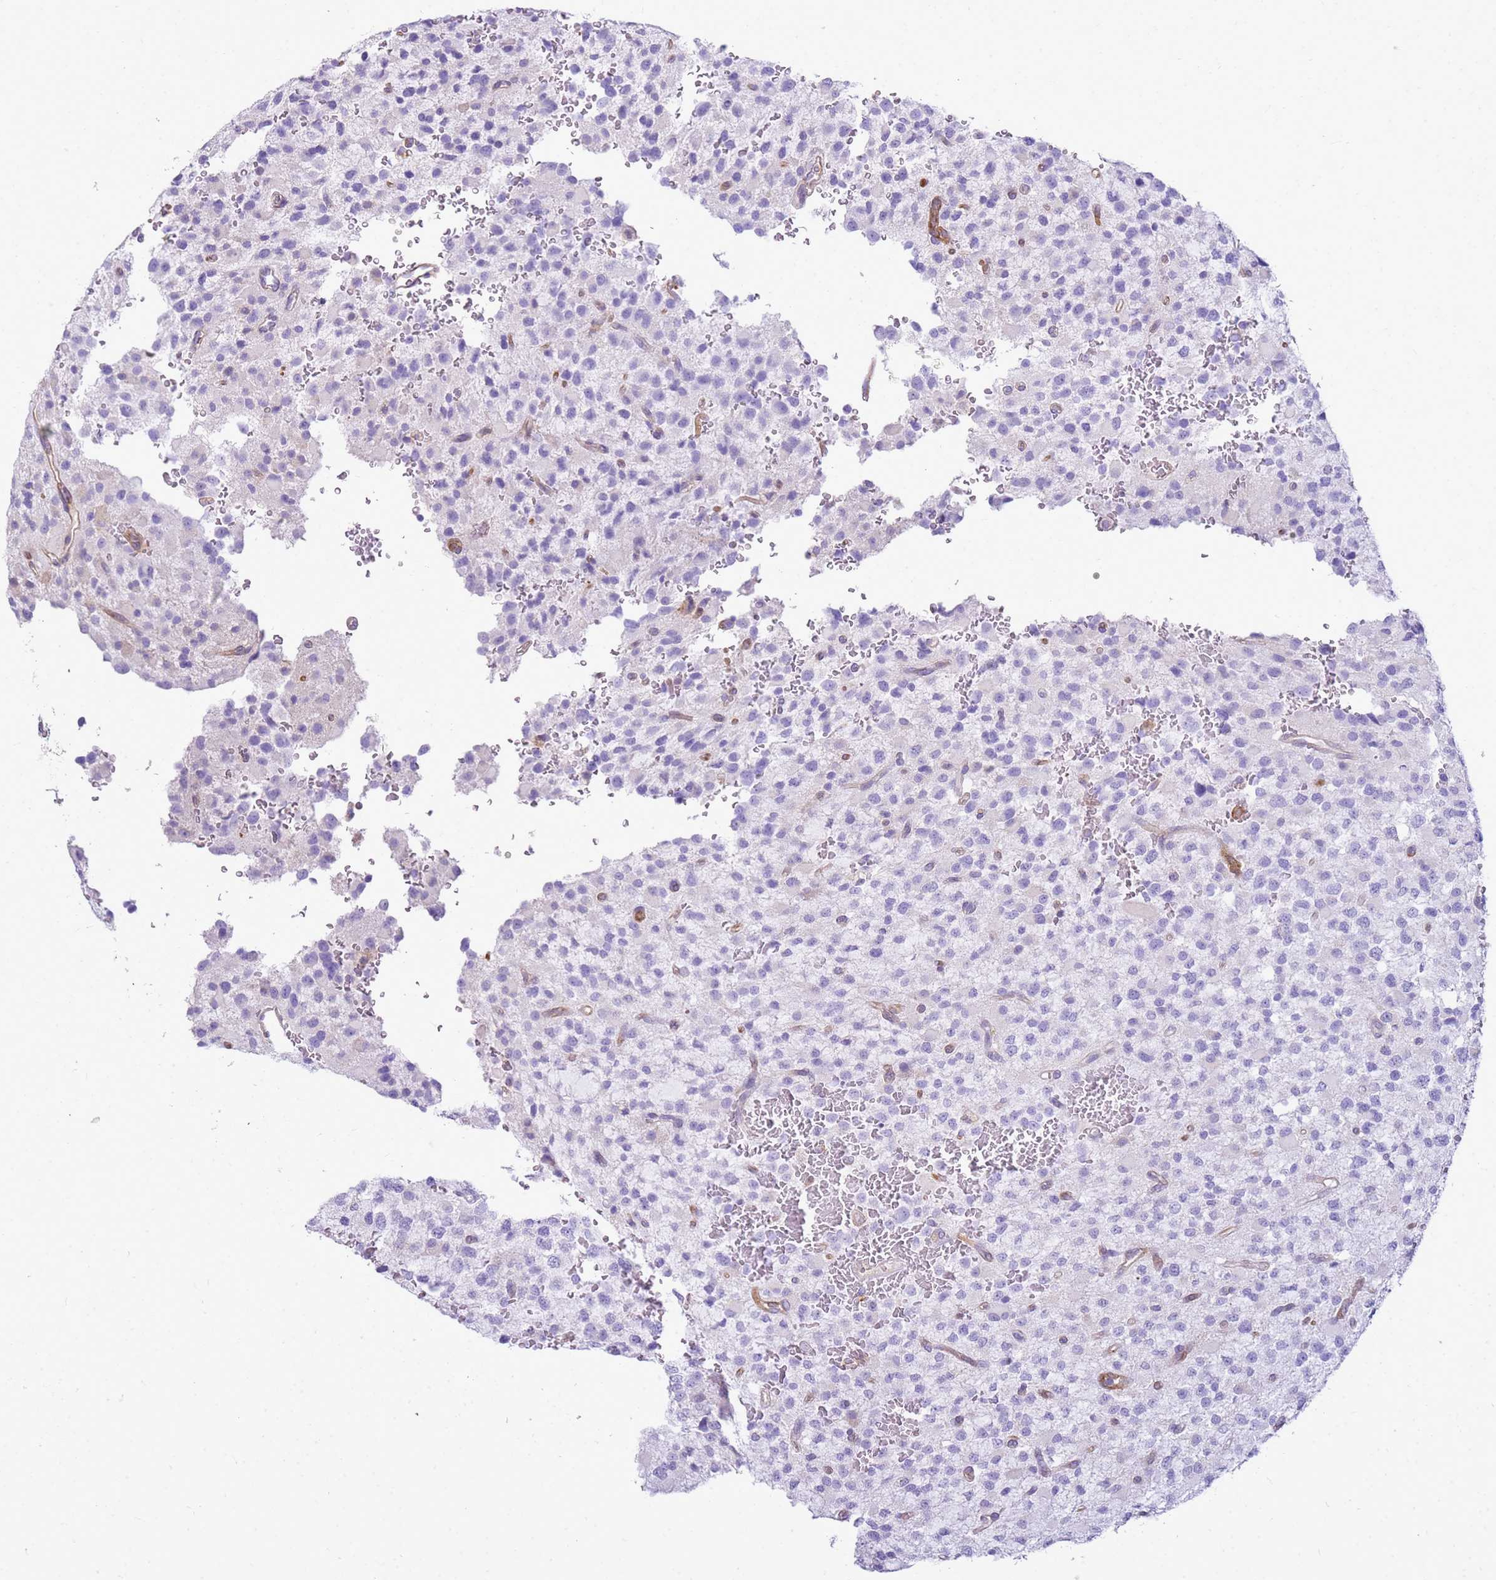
{"staining": {"intensity": "negative", "quantity": "none", "location": "none"}, "tissue": "glioma", "cell_type": "Tumor cells", "image_type": "cancer", "snomed": [{"axis": "morphology", "description": "Glioma, malignant, High grade"}, {"axis": "topography", "description": "Brain"}], "caption": "The photomicrograph exhibits no significant positivity in tumor cells of glioma.", "gene": "HSPB1", "patient": {"sex": "male", "age": 34}}